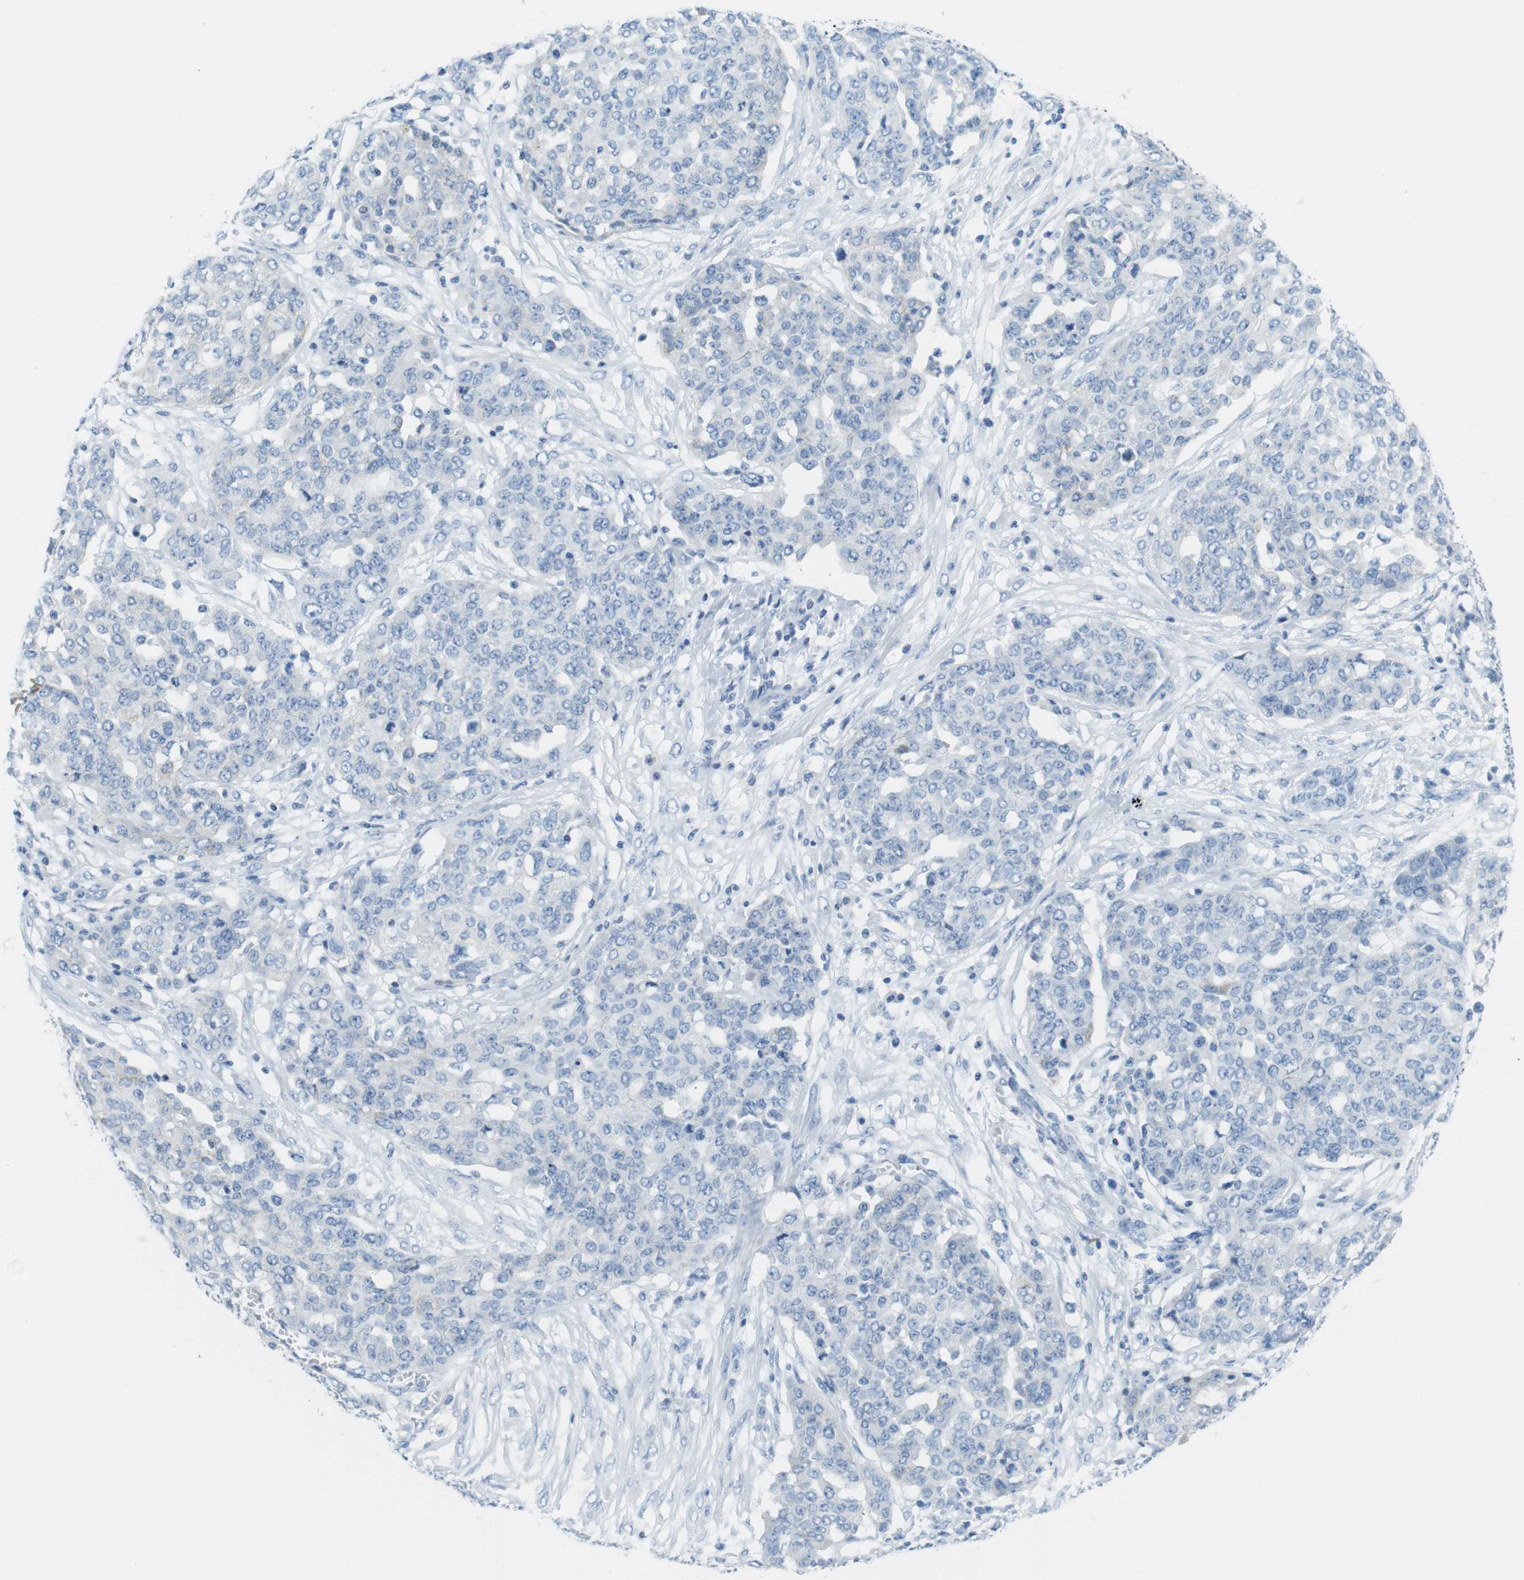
{"staining": {"intensity": "negative", "quantity": "none", "location": "none"}, "tissue": "ovarian cancer", "cell_type": "Tumor cells", "image_type": "cancer", "snomed": [{"axis": "morphology", "description": "Cystadenocarcinoma, serous, NOS"}, {"axis": "topography", "description": "Soft tissue"}, {"axis": "topography", "description": "Ovary"}], "caption": "A high-resolution image shows immunohistochemistry (IHC) staining of ovarian serous cystadenocarcinoma, which demonstrates no significant positivity in tumor cells.", "gene": "ASIC5", "patient": {"sex": "female", "age": 57}}